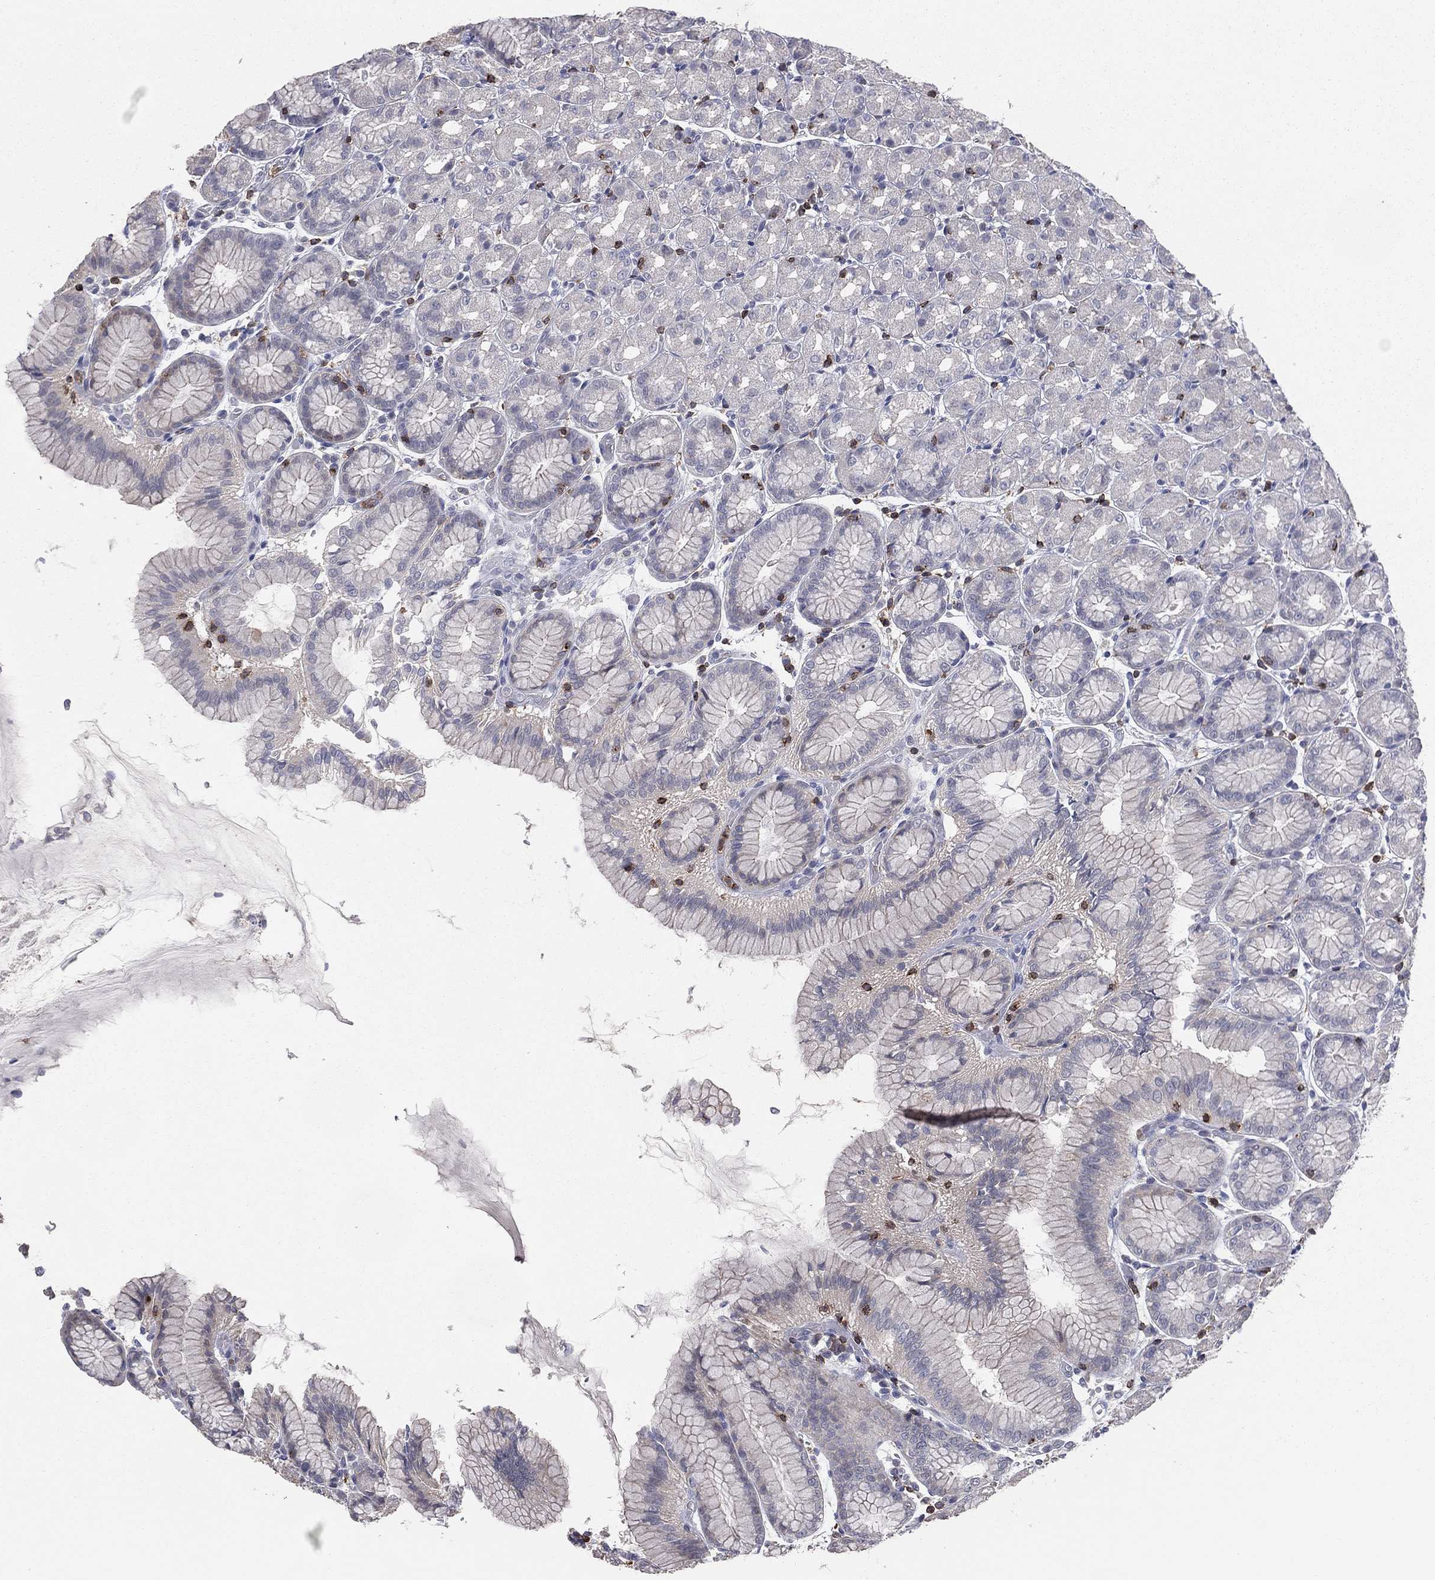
{"staining": {"intensity": "negative", "quantity": "none", "location": "none"}, "tissue": "stomach", "cell_type": "Glandular cells", "image_type": "normal", "snomed": [{"axis": "morphology", "description": "Normal tissue, NOS"}, {"axis": "morphology", "description": "Adenocarcinoma, NOS"}, {"axis": "topography", "description": "Stomach"}], "caption": "DAB (3,3'-diaminobenzidine) immunohistochemical staining of unremarkable human stomach exhibits no significant expression in glandular cells.", "gene": "PSTPIP1", "patient": {"sex": "female", "age": 81}}